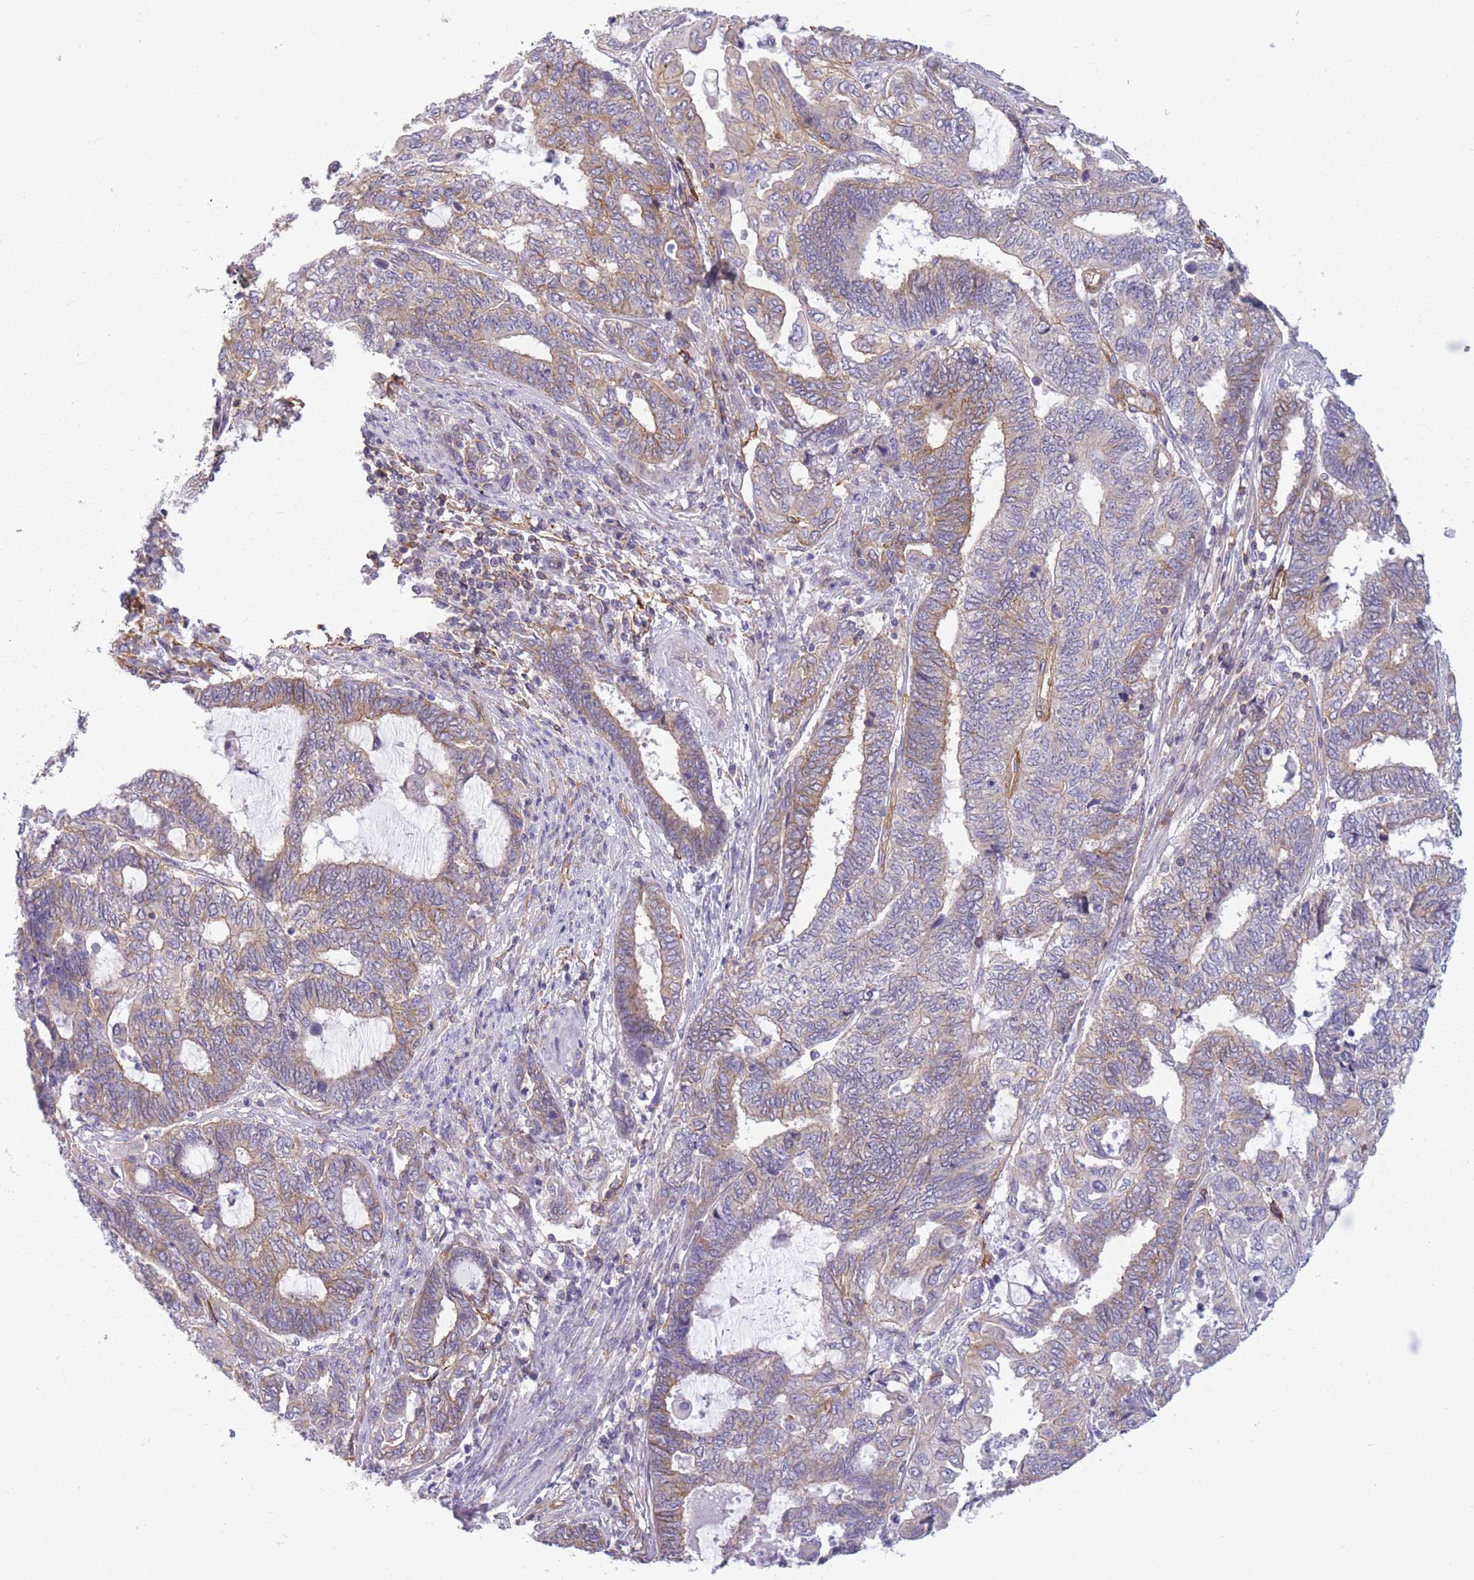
{"staining": {"intensity": "weak", "quantity": "25%-75%", "location": "cytoplasmic/membranous"}, "tissue": "endometrial cancer", "cell_type": "Tumor cells", "image_type": "cancer", "snomed": [{"axis": "morphology", "description": "Adenocarcinoma, NOS"}, {"axis": "topography", "description": "Uterus"}, {"axis": "topography", "description": "Endometrium"}], "caption": "Tumor cells exhibit low levels of weak cytoplasmic/membranous positivity in about 25%-75% of cells in adenocarcinoma (endometrial).", "gene": "ADD1", "patient": {"sex": "female", "age": 70}}